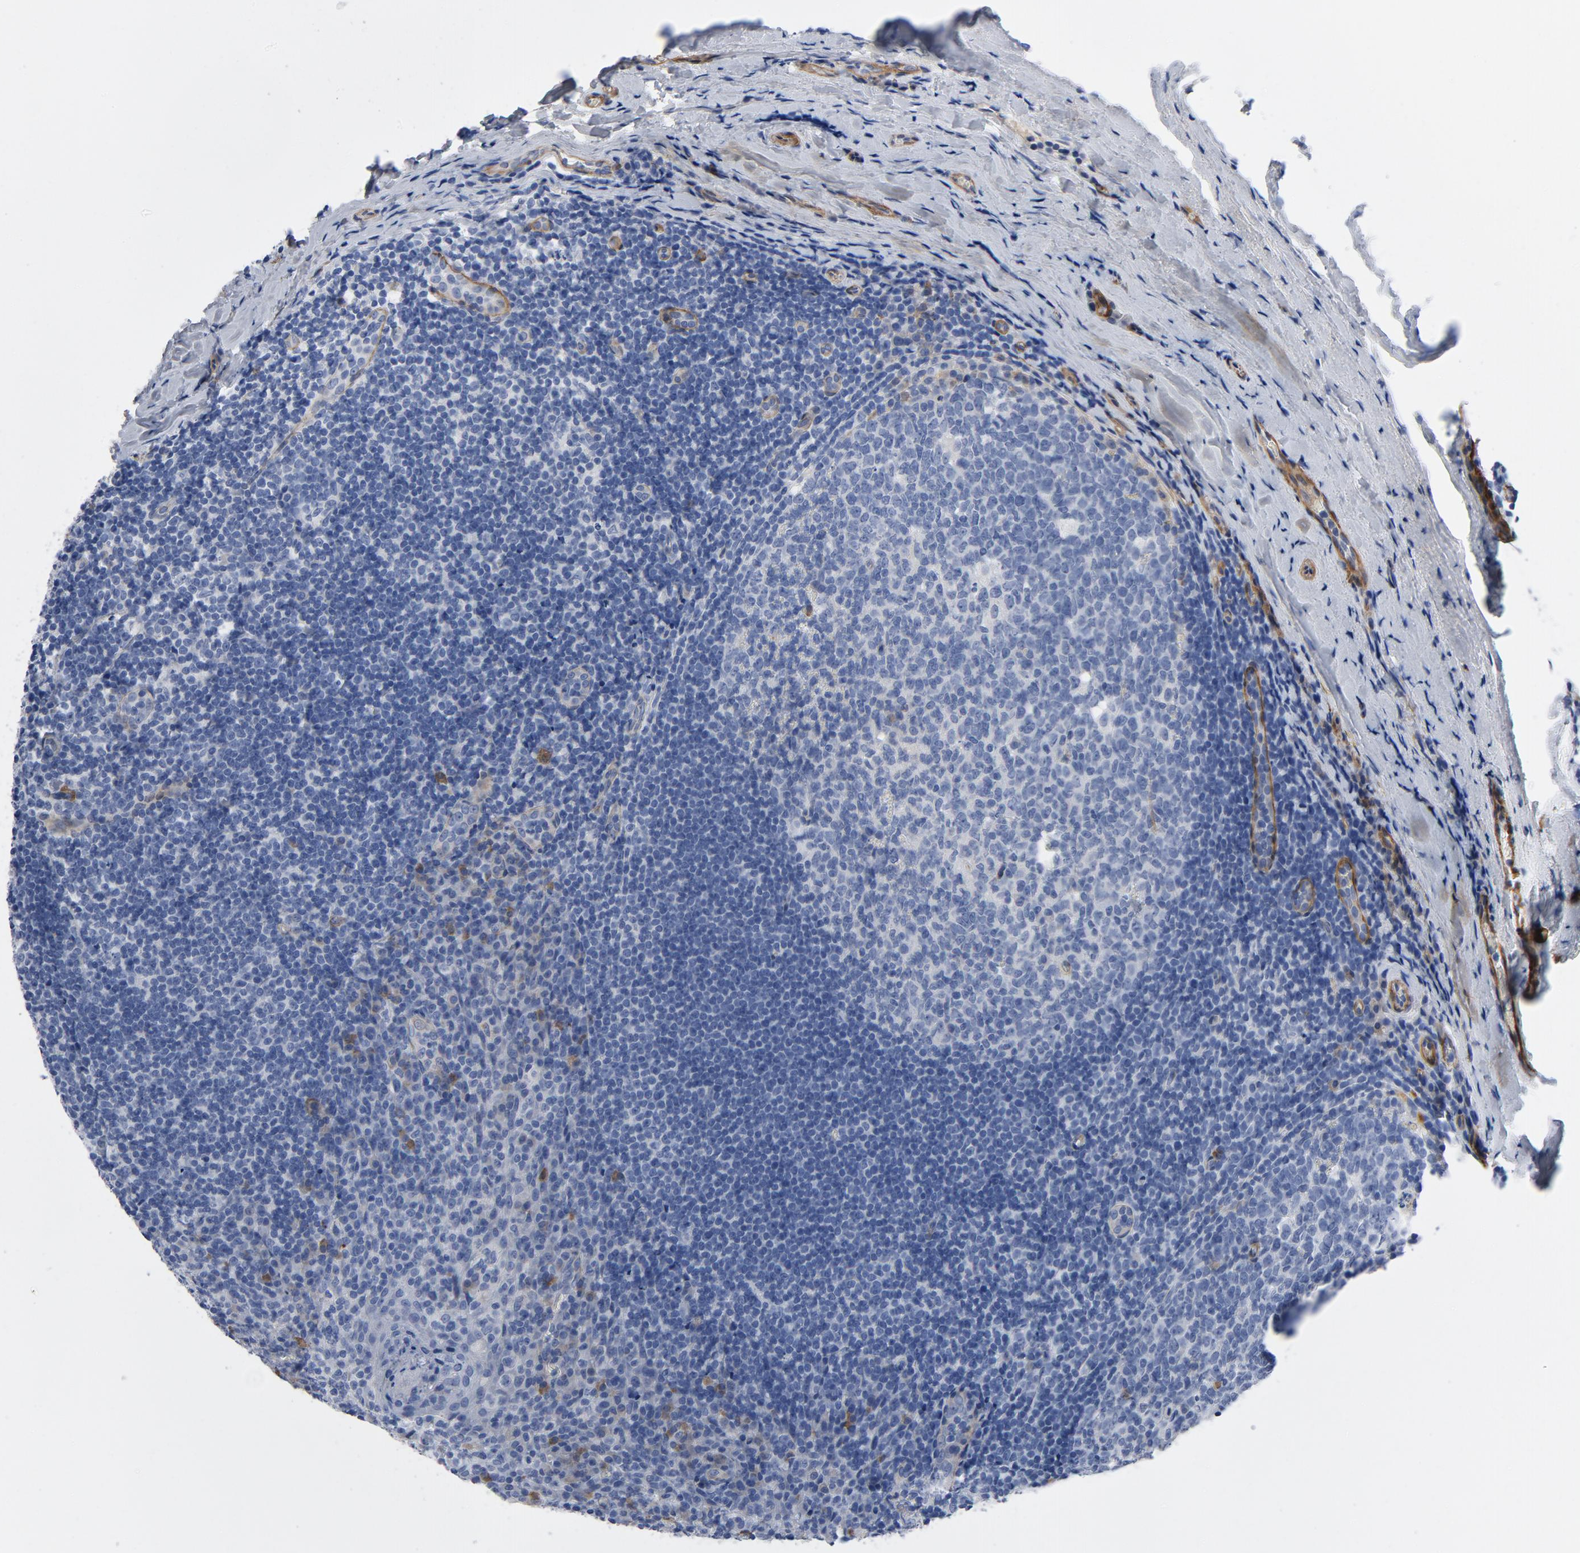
{"staining": {"intensity": "negative", "quantity": "none", "location": "none"}, "tissue": "tonsil", "cell_type": "Germinal center cells", "image_type": "normal", "snomed": [{"axis": "morphology", "description": "Normal tissue, NOS"}, {"axis": "topography", "description": "Tonsil"}], "caption": "The IHC photomicrograph has no significant expression in germinal center cells of tonsil. The staining was performed using DAB to visualize the protein expression in brown, while the nuclei were stained in blue with hematoxylin (Magnification: 20x).", "gene": "LAMC1", "patient": {"sex": "male", "age": 31}}